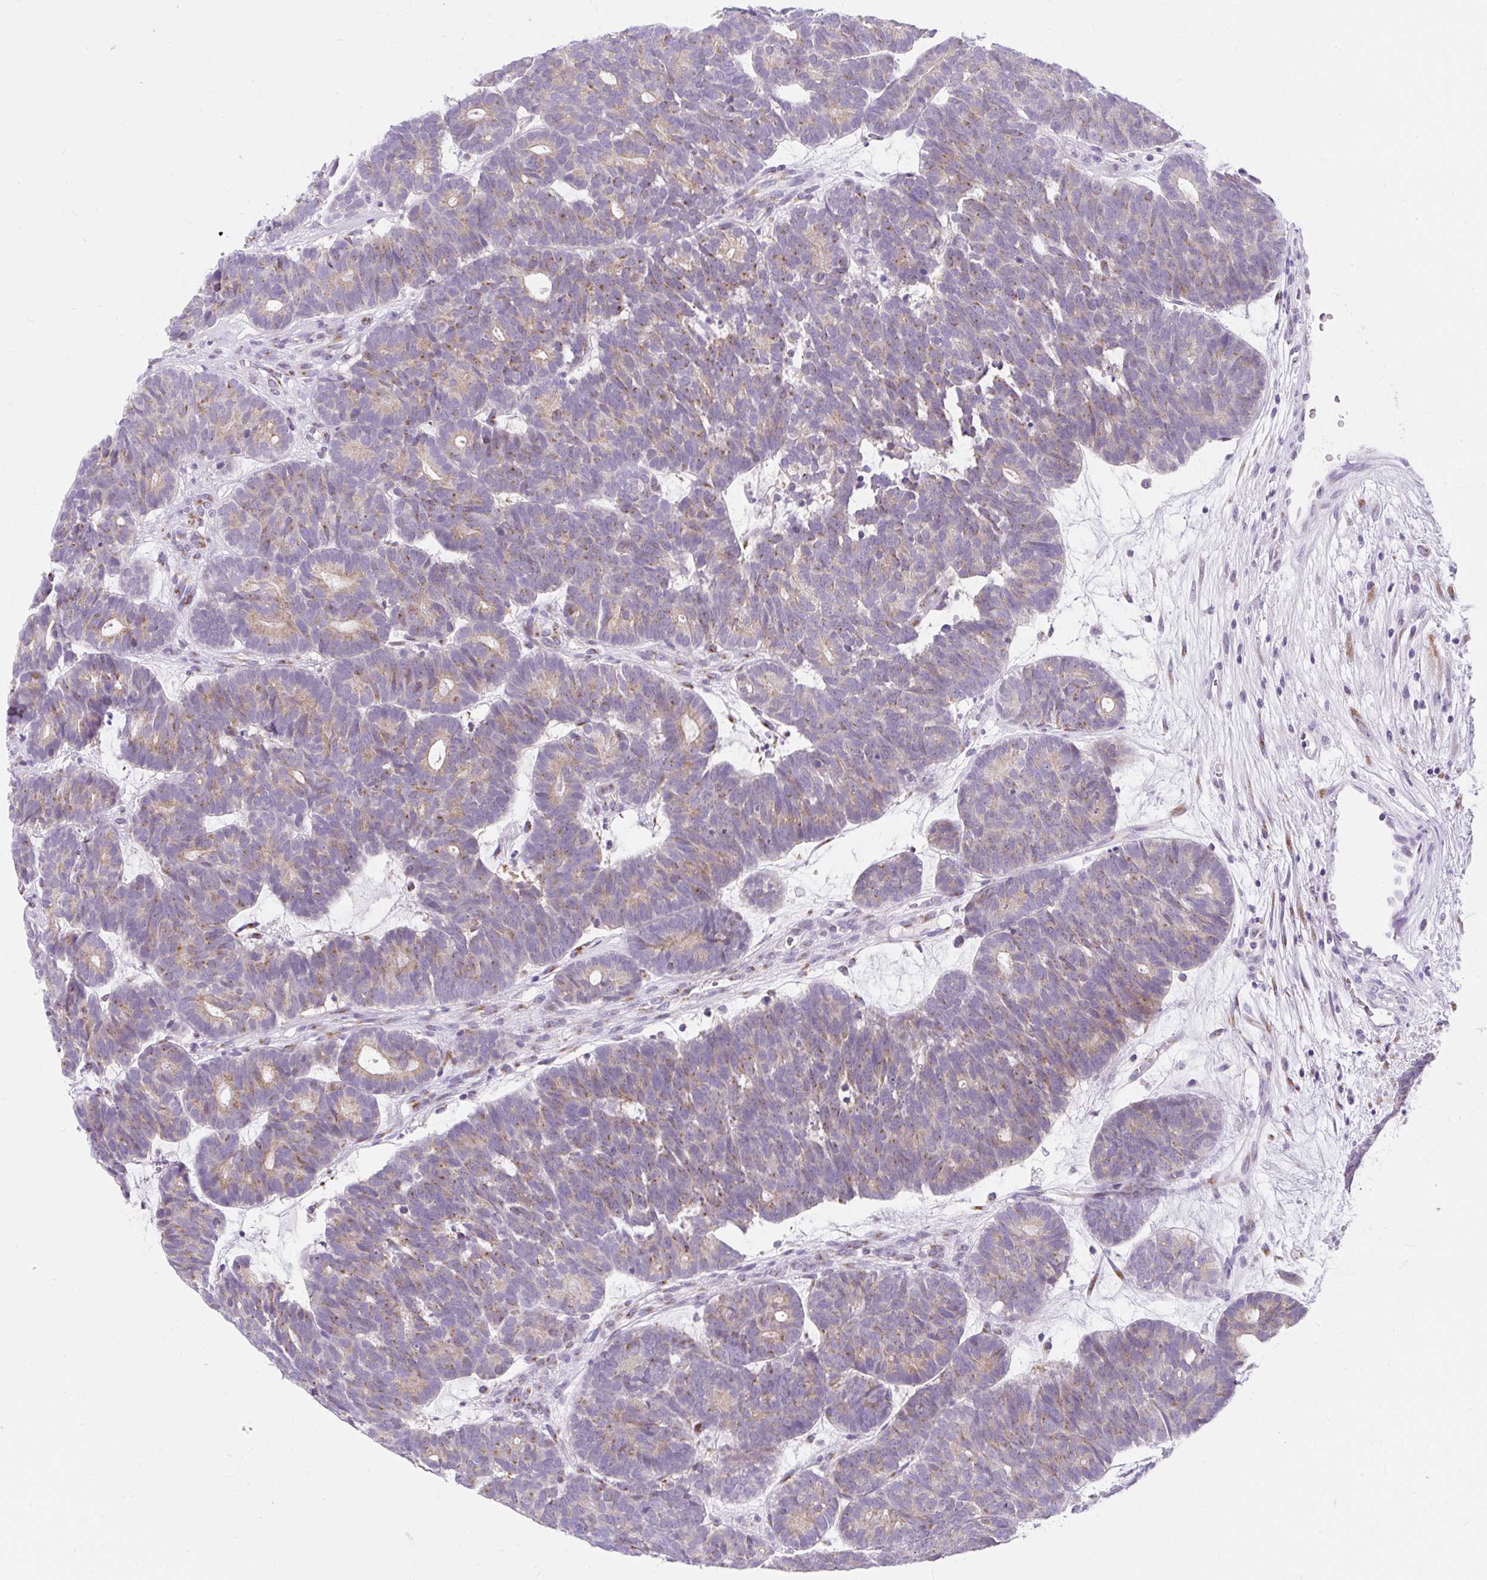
{"staining": {"intensity": "moderate", "quantity": "25%-75%", "location": "cytoplasmic/membranous"}, "tissue": "head and neck cancer", "cell_type": "Tumor cells", "image_type": "cancer", "snomed": [{"axis": "morphology", "description": "Adenocarcinoma, NOS"}, {"axis": "topography", "description": "Head-Neck"}], "caption": "This is an image of IHC staining of adenocarcinoma (head and neck), which shows moderate expression in the cytoplasmic/membranous of tumor cells.", "gene": "GOLGA8A", "patient": {"sex": "female", "age": 81}}